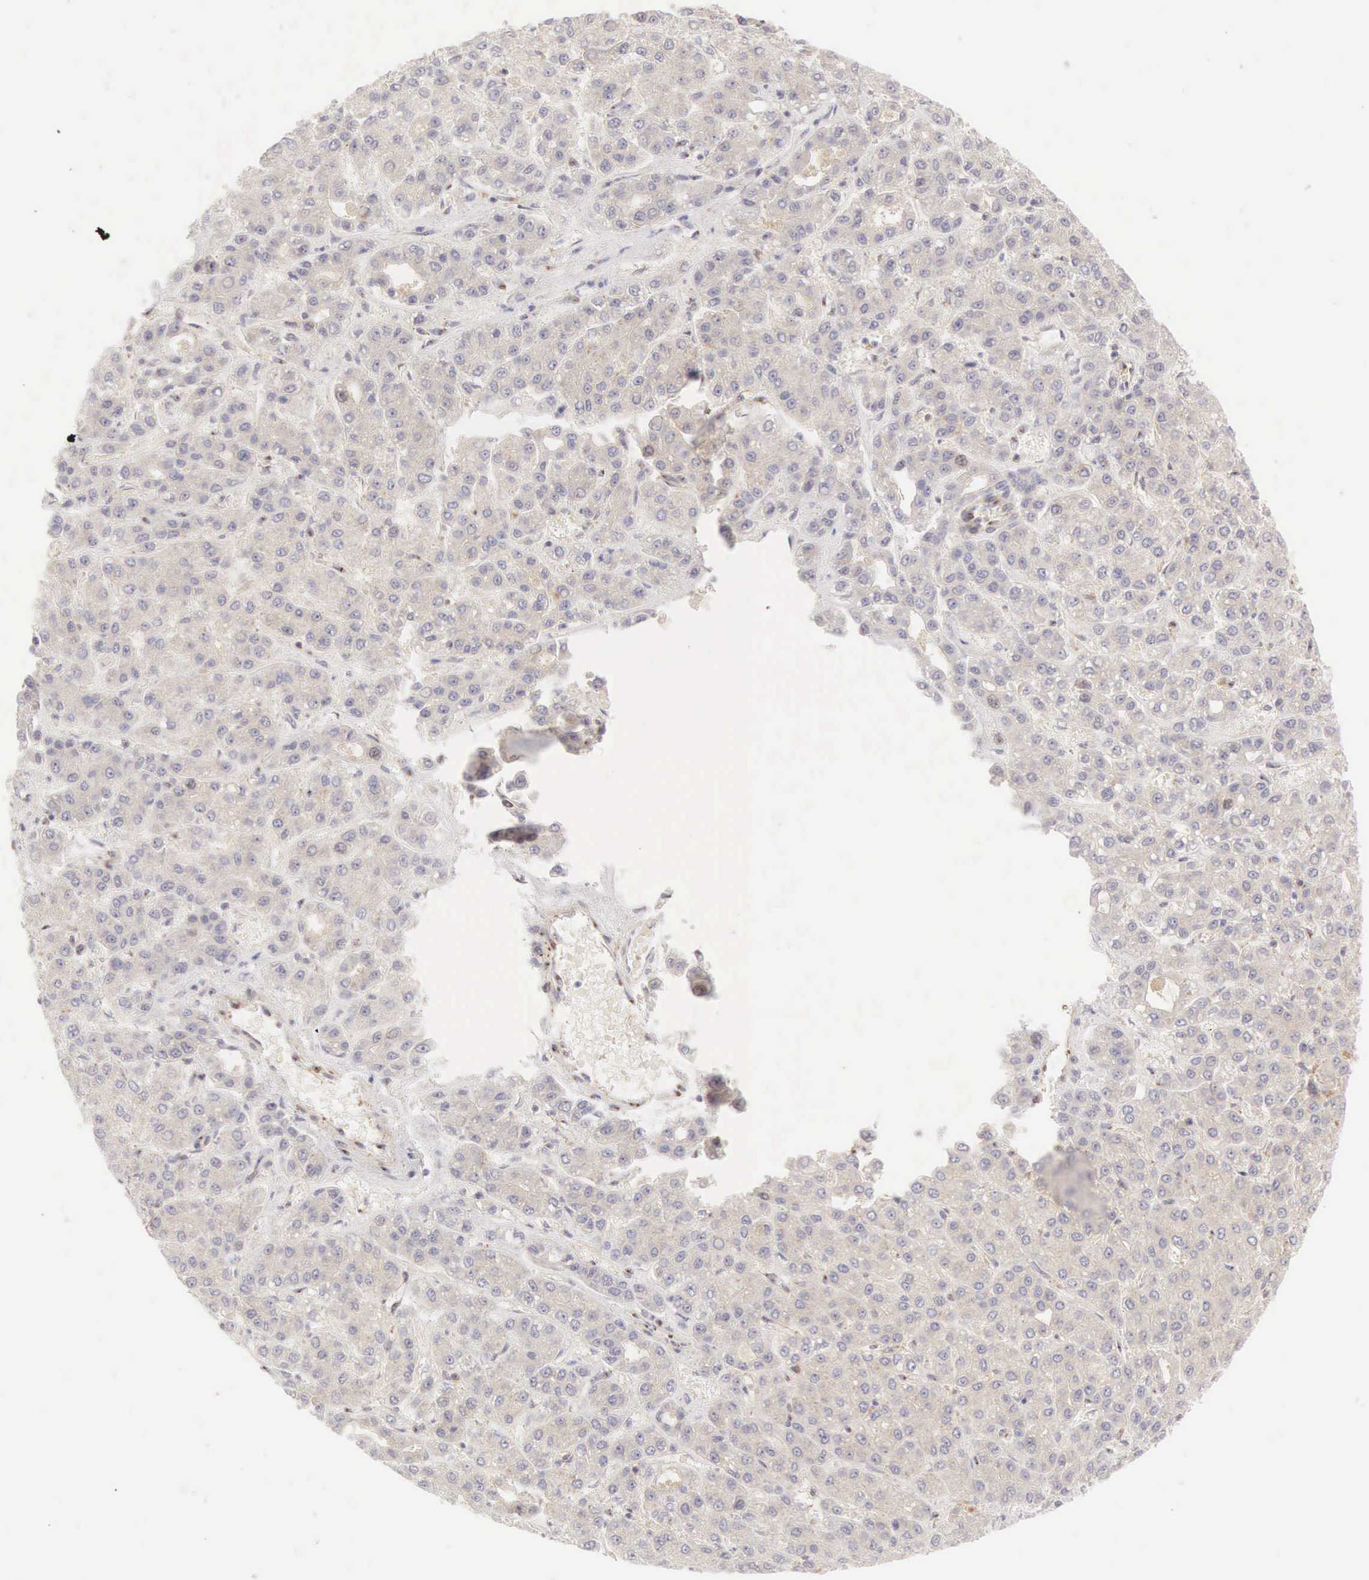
{"staining": {"intensity": "negative", "quantity": "none", "location": "none"}, "tissue": "liver cancer", "cell_type": "Tumor cells", "image_type": "cancer", "snomed": [{"axis": "morphology", "description": "Carcinoma, Hepatocellular, NOS"}, {"axis": "topography", "description": "Liver"}], "caption": "The micrograph reveals no staining of tumor cells in hepatocellular carcinoma (liver). Brightfield microscopy of immunohistochemistry (IHC) stained with DAB (3,3'-diaminobenzidine) (brown) and hematoxylin (blue), captured at high magnification.", "gene": "CD1A", "patient": {"sex": "male", "age": 69}}